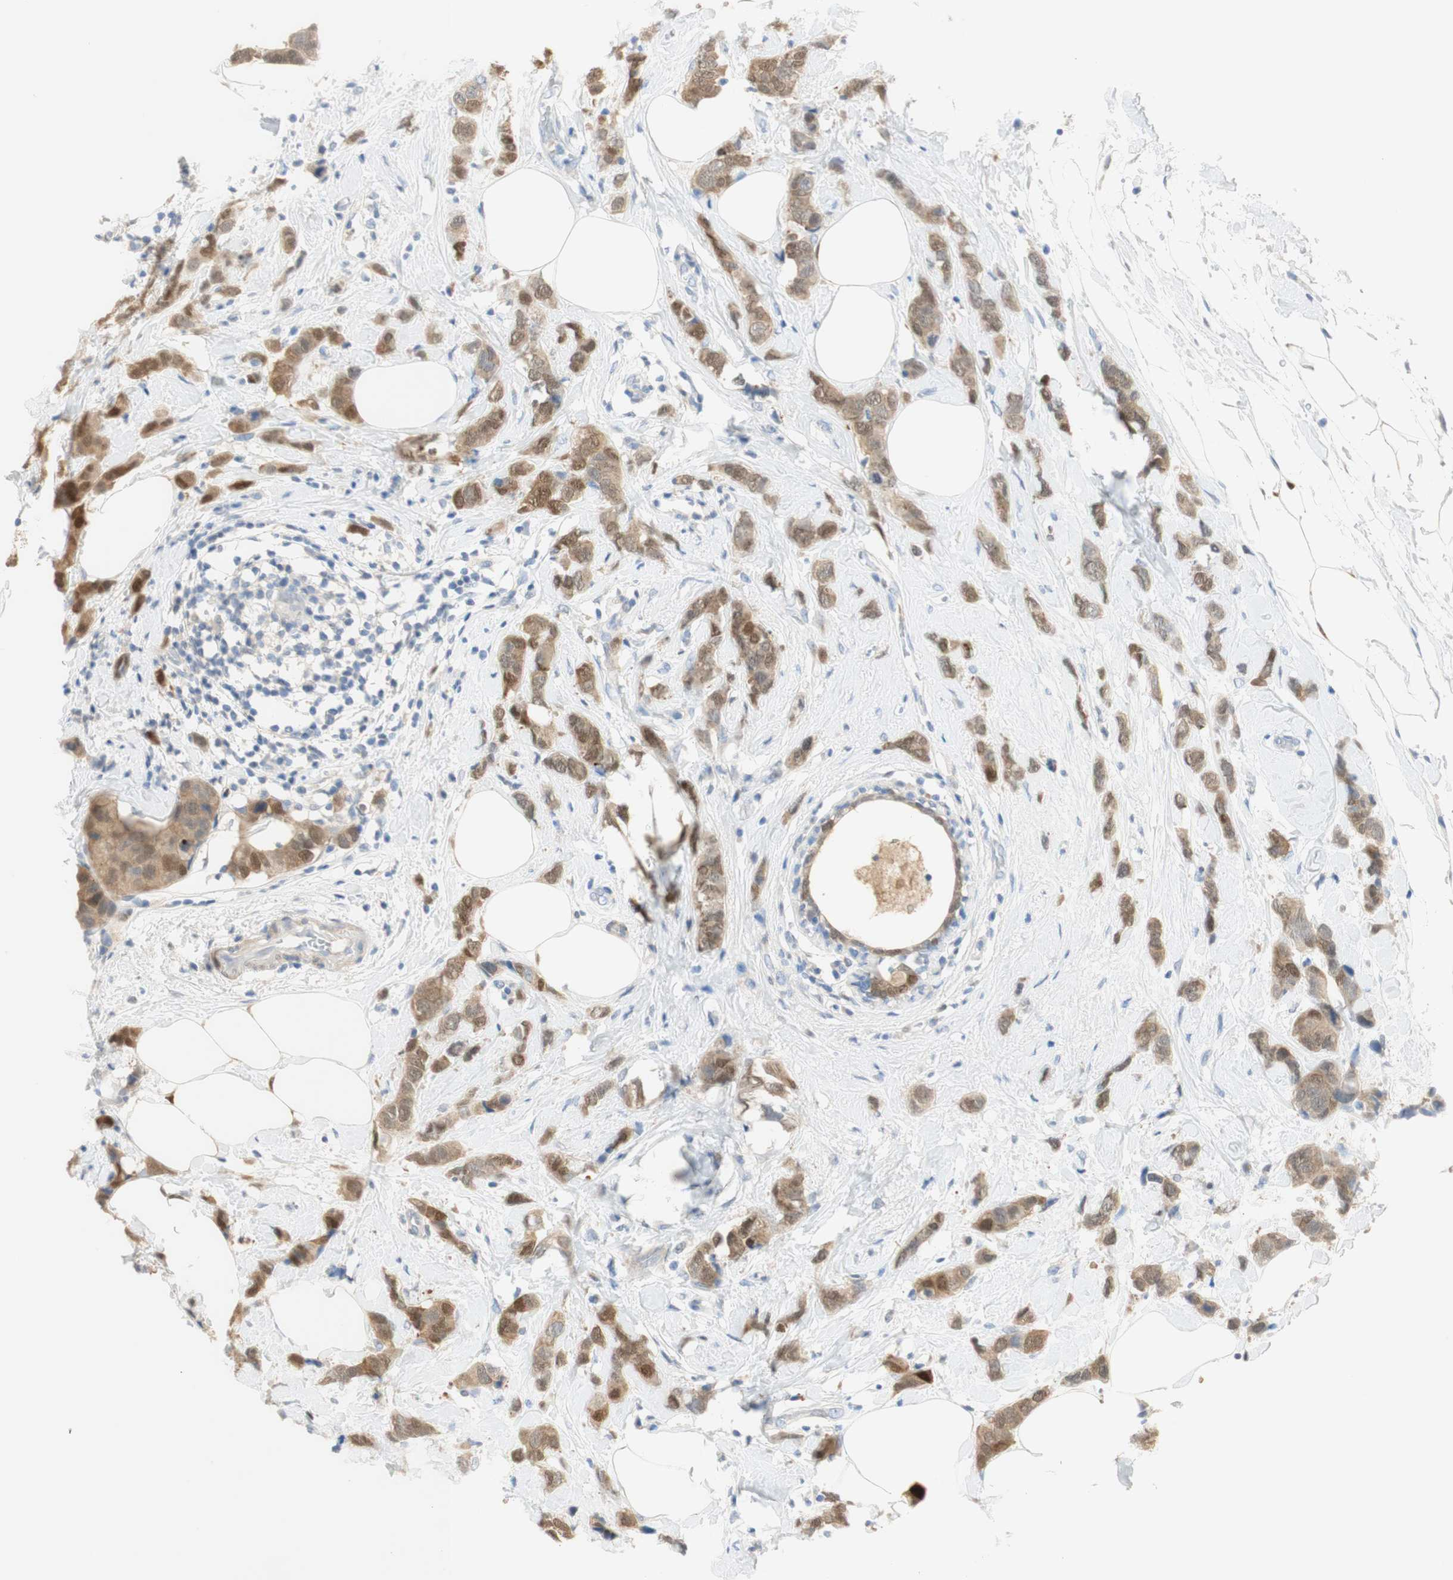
{"staining": {"intensity": "moderate", "quantity": ">75%", "location": "cytoplasmic/membranous,nuclear"}, "tissue": "breast cancer", "cell_type": "Tumor cells", "image_type": "cancer", "snomed": [{"axis": "morphology", "description": "Normal tissue, NOS"}, {"axis": "morphology", "description": "Duct carcinoma"}, {"axis": "topography", "description": "Breast"}], "caption": "High-power microscopy captured an immunohistochemistry micrograph of breast cancer, revealing moderate cytoplasmic/membranous and nuclear expression in about >75% of tumor cells.", "gene": "SELENBP1", "patient": {"sex": "female", "age": 50}}